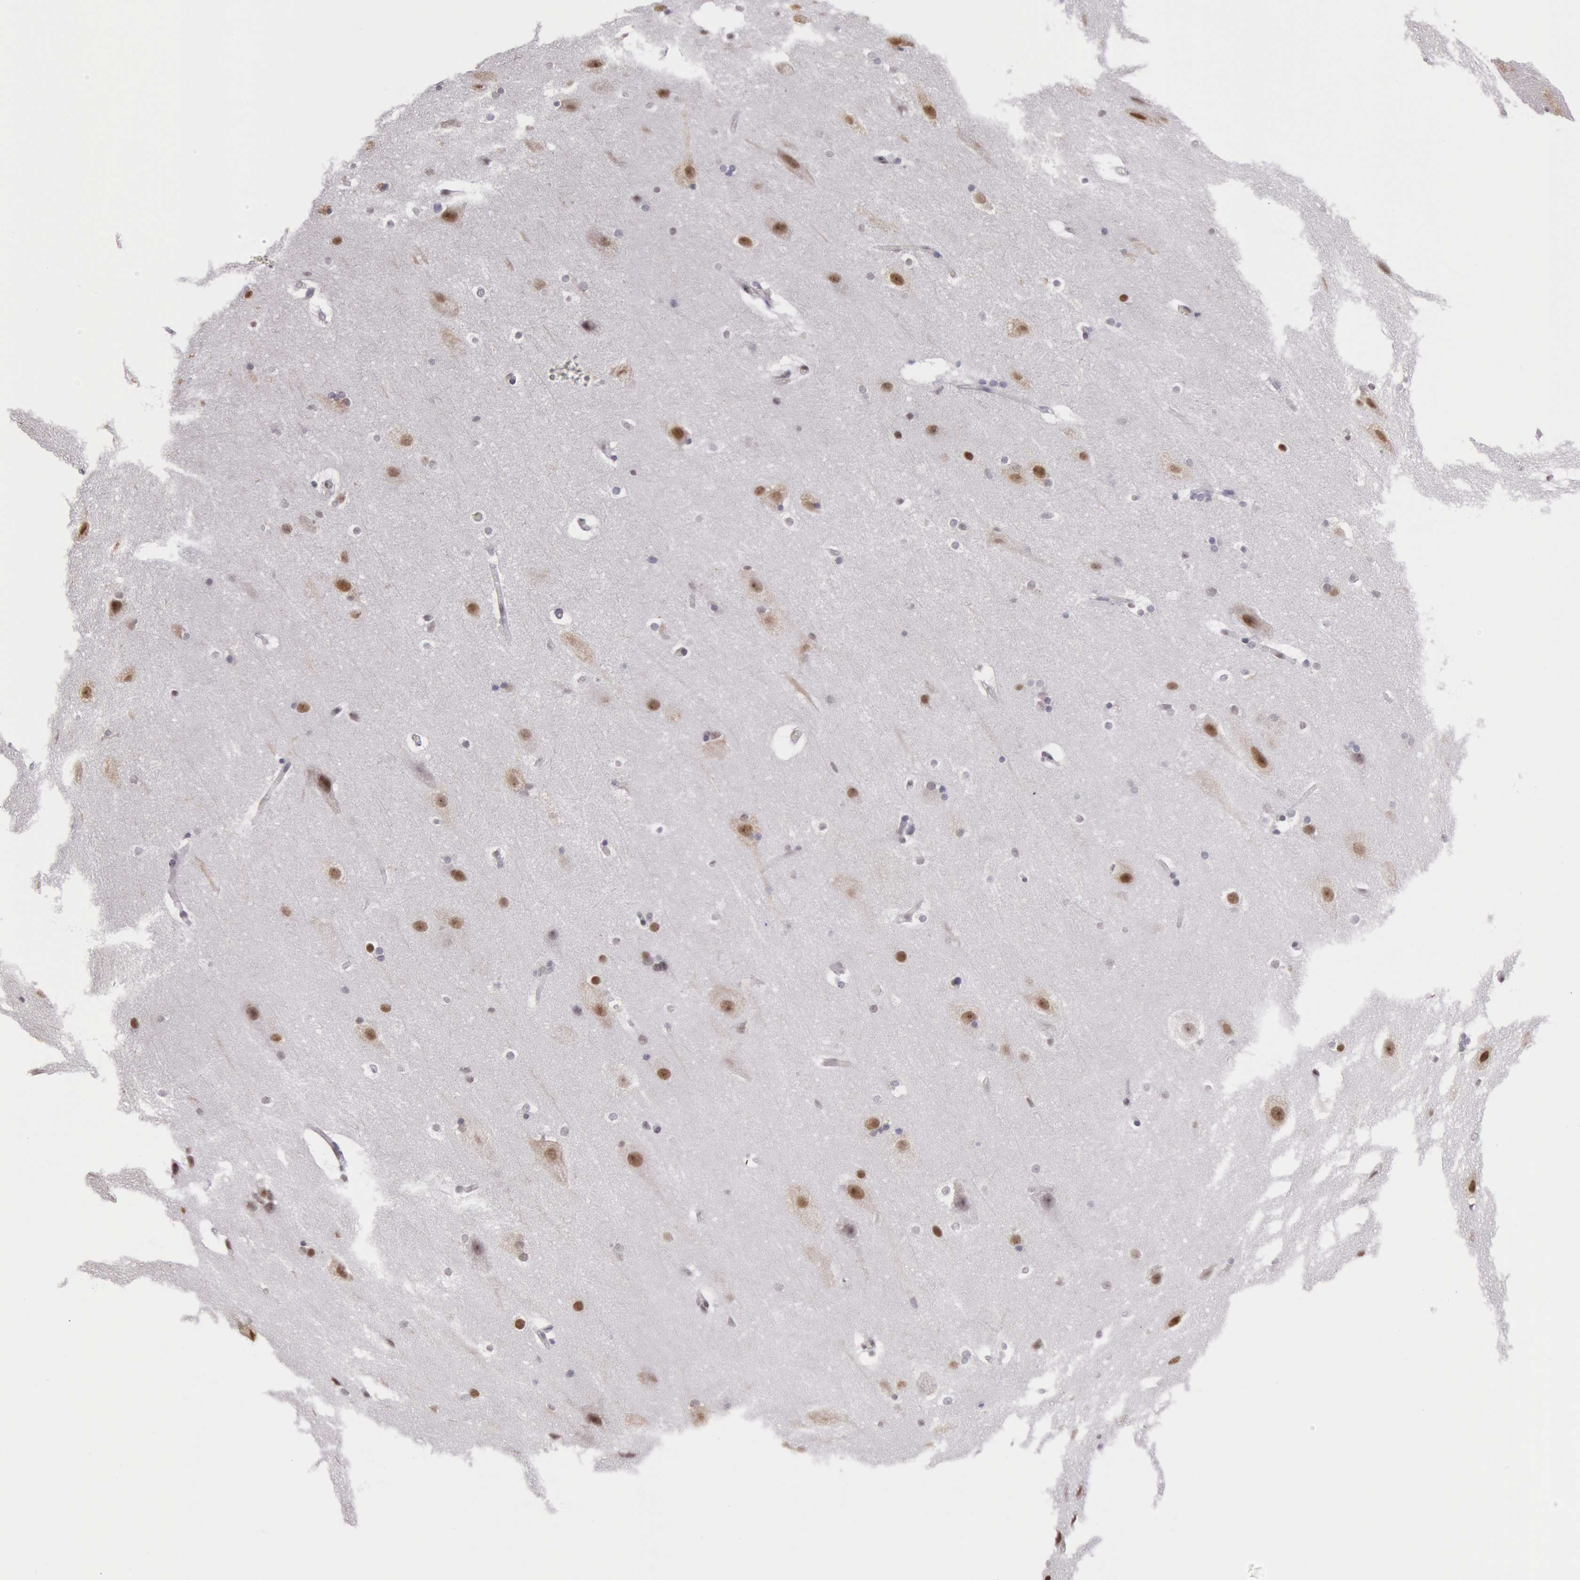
{"staining": {"intensity": "negative", "quantity": "none", "location": "none"}, "tissue": "cerebral cortex", "cell_type": "Endothelial cells", "image_type": "normal", "snomed": [{"axis": "morphology", "description": "Normal tissue, NOS"}, {"axis": "topography", "description": "Cerebral cortex"}, {"axis": "topography", "description": "Hippocampus"}], "caption": "The micrograph demonstrates no staining of endothelial cells in normal cerebral cortex.", "gene": "NKAP", "patient": {"sex": "female", "age": 19}}